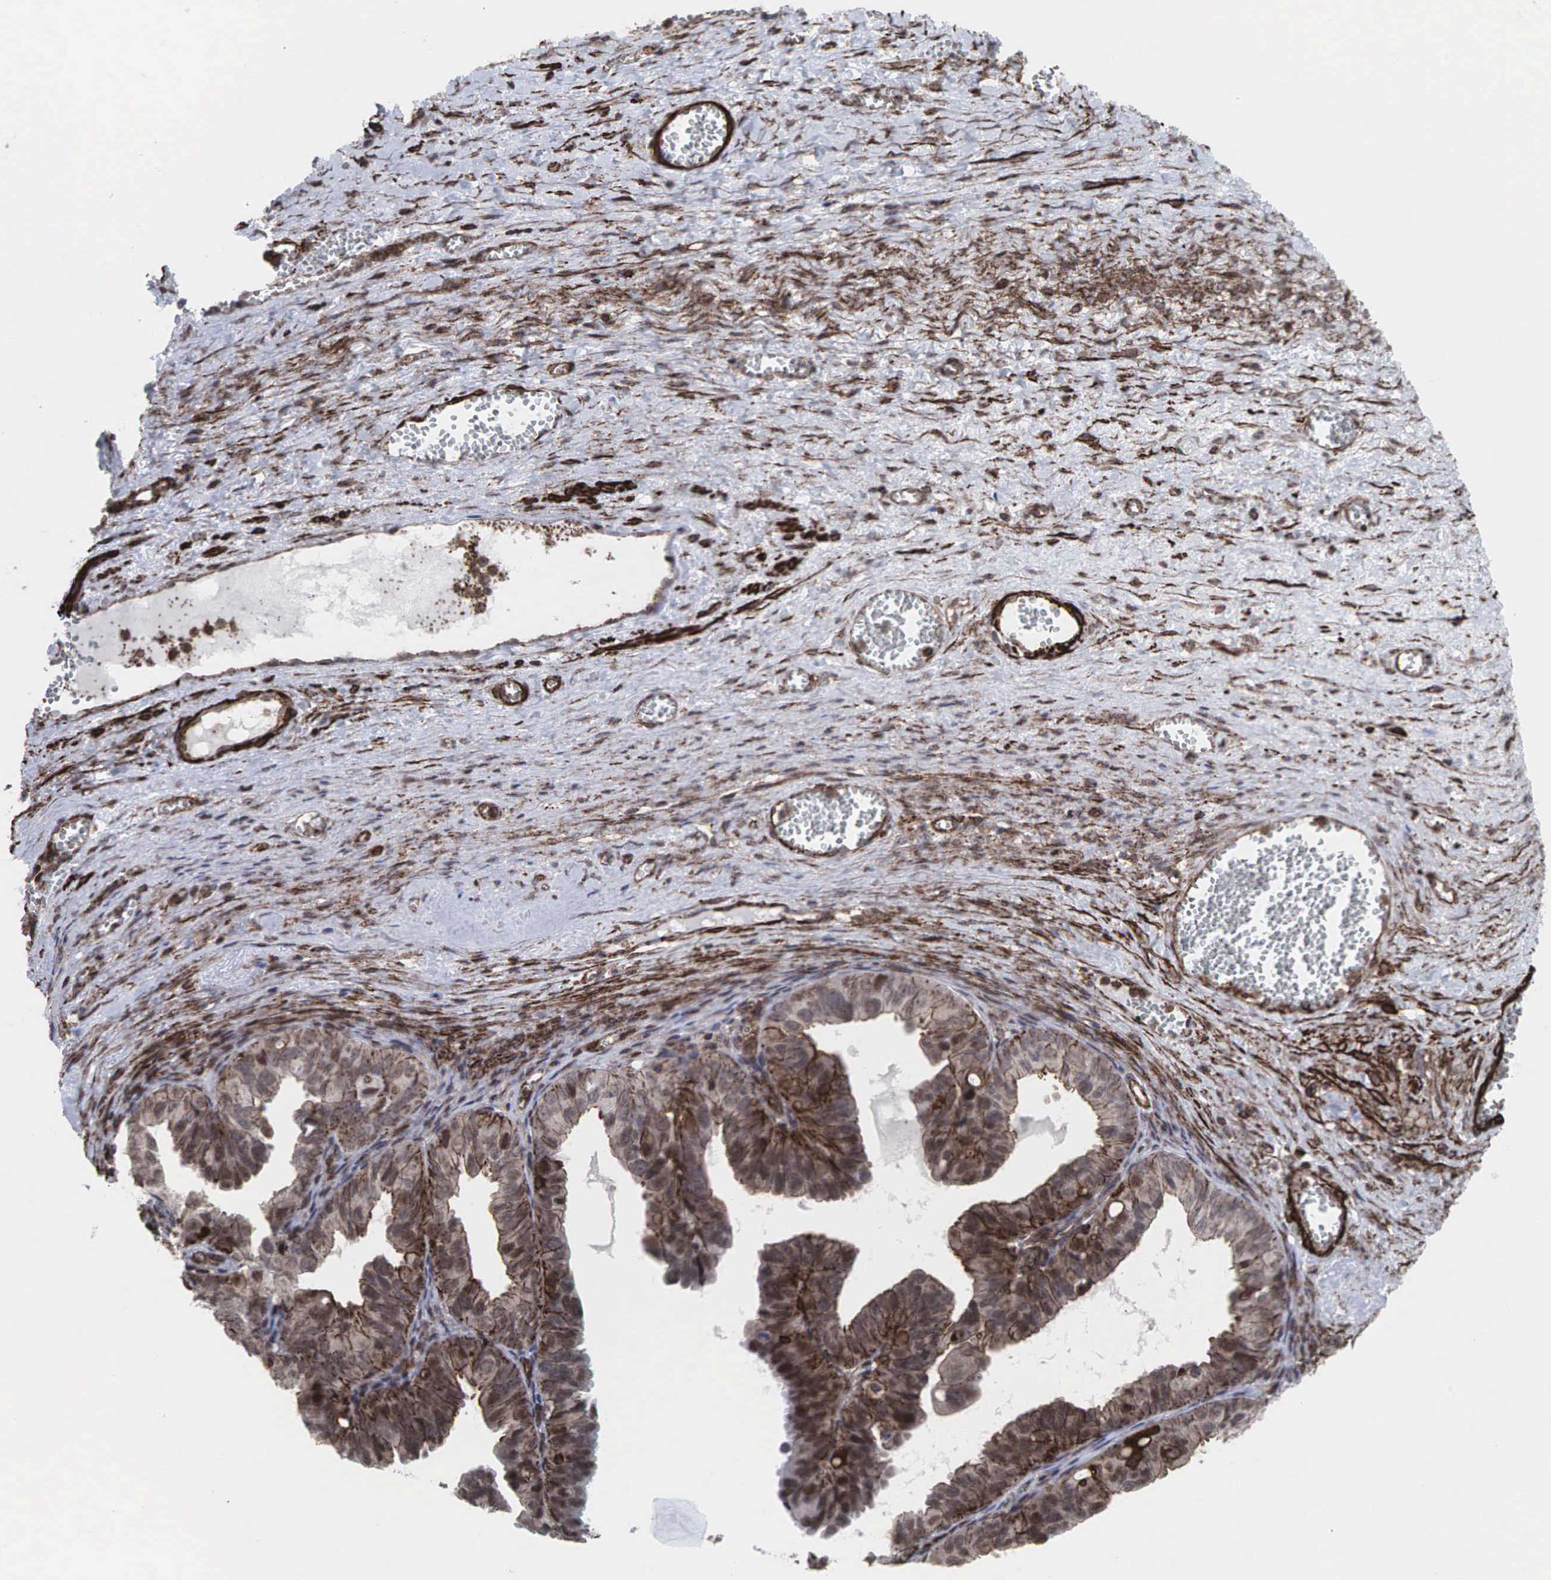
{"staining": {"intensity": "weak", "quantity": ">75%", "location": "cytoplasmic/membranous"}, "tissue": "ovarian cancer", "cell_type": "Tumor cells", "image_type": "cancer", "snomed": [{"axis": "morphology", "description": "Carcinoma, endometroid"}, {"axis": "topography", "description": "Ovary"}], "caption": "An image of human ovarian cancer (endometroid carcinoma) stained for a protein exhibits weak cytoplasmic/membranous brown staining in tumor cells.", "gene": "GPRASP1", "patient": {"sex": "female", "age": 85}}